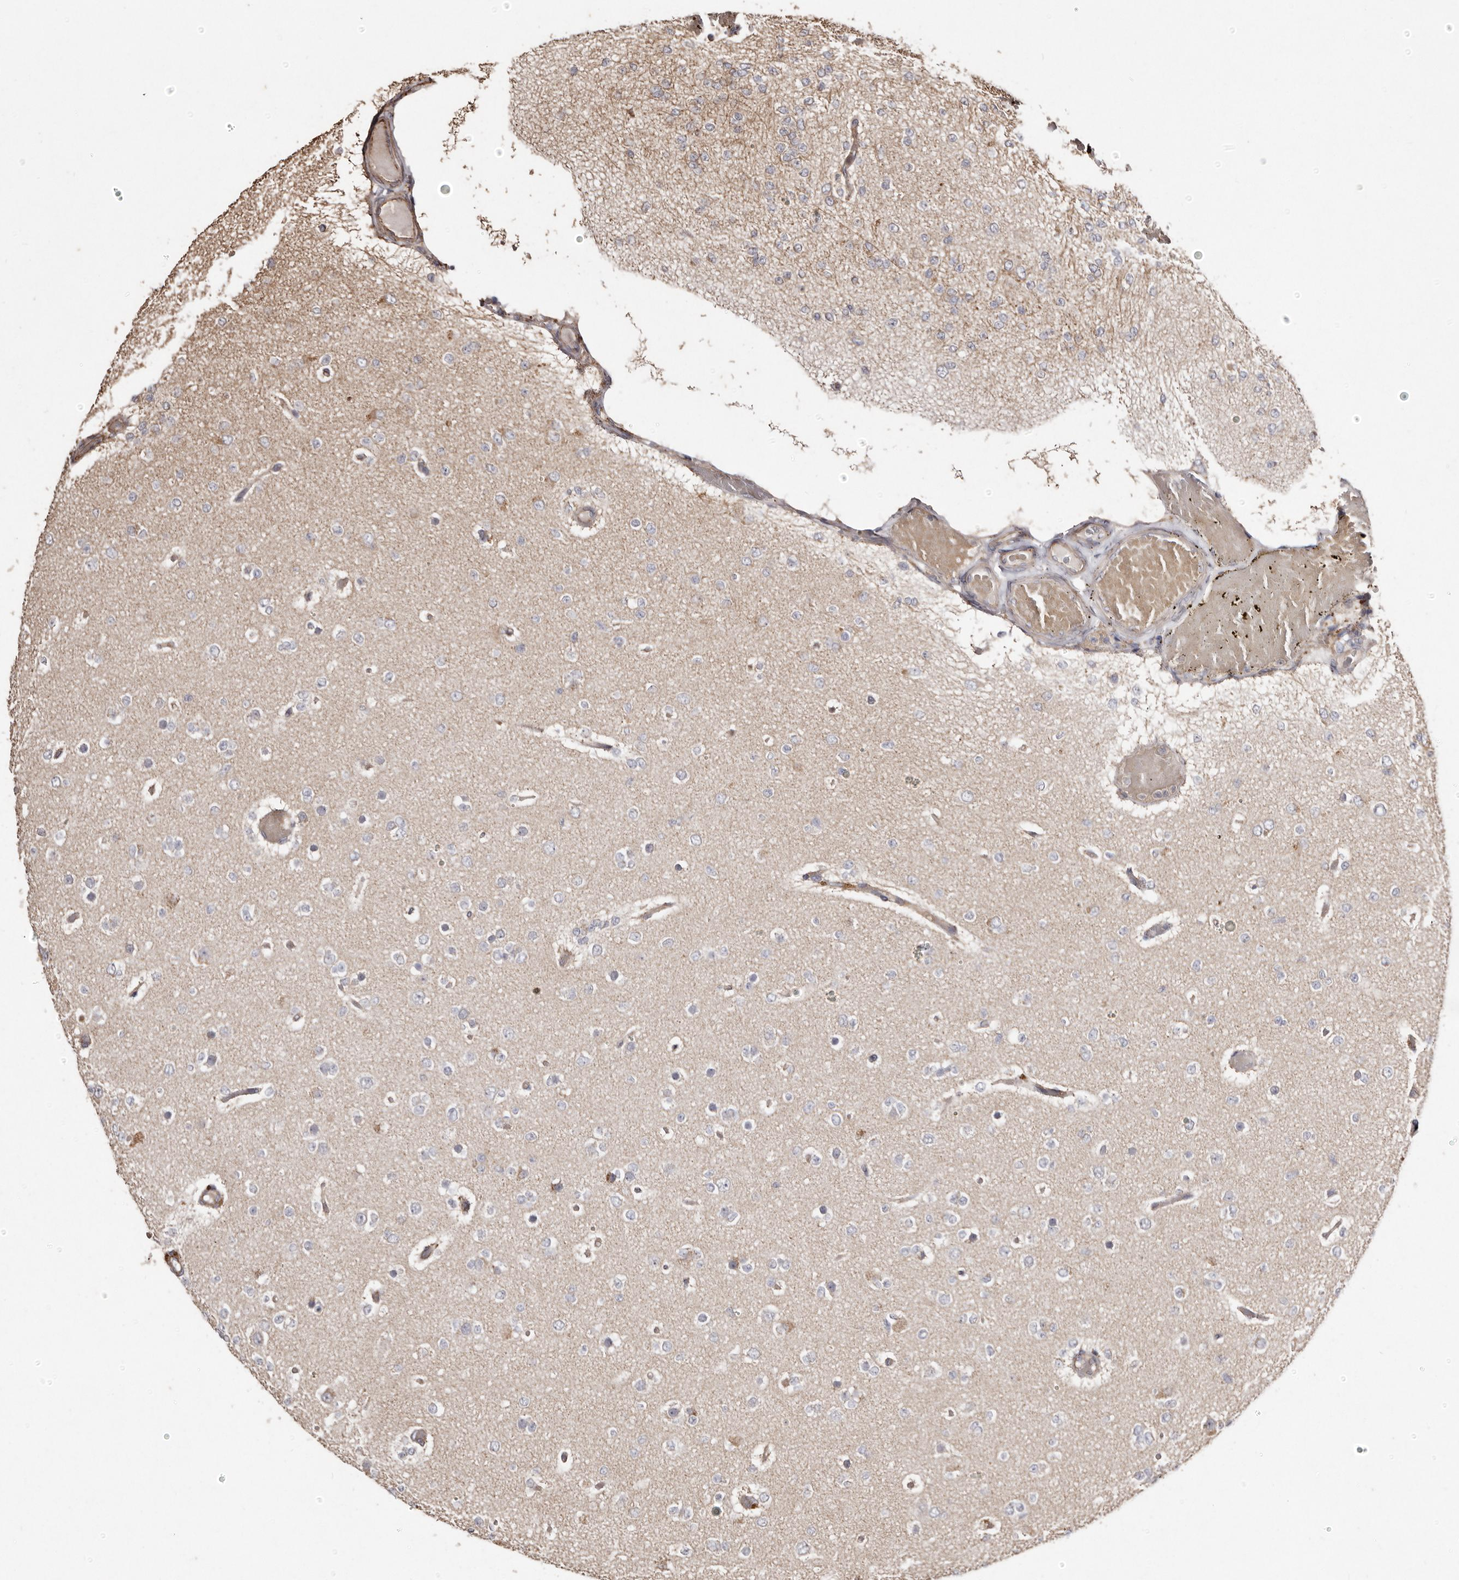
{"staining": {"intensity": "negative", "quantity": "none", "location": "none"}, "tissue": "glioma", "cell_type": "Tumor cells", "image_type": "cancer", "snomed": [{"axis": "morphology", "description": "Glioma, malignant, Low grade"}, {"axis": "topography", "description": "Brain"}], "caption": "This is an immunohistochemistry (IHC) image of malignant glioma (low-grade). There is no staining in tumor cells.", "gene": "MACC1", "patient": {"sex": "female", "age": 22}}